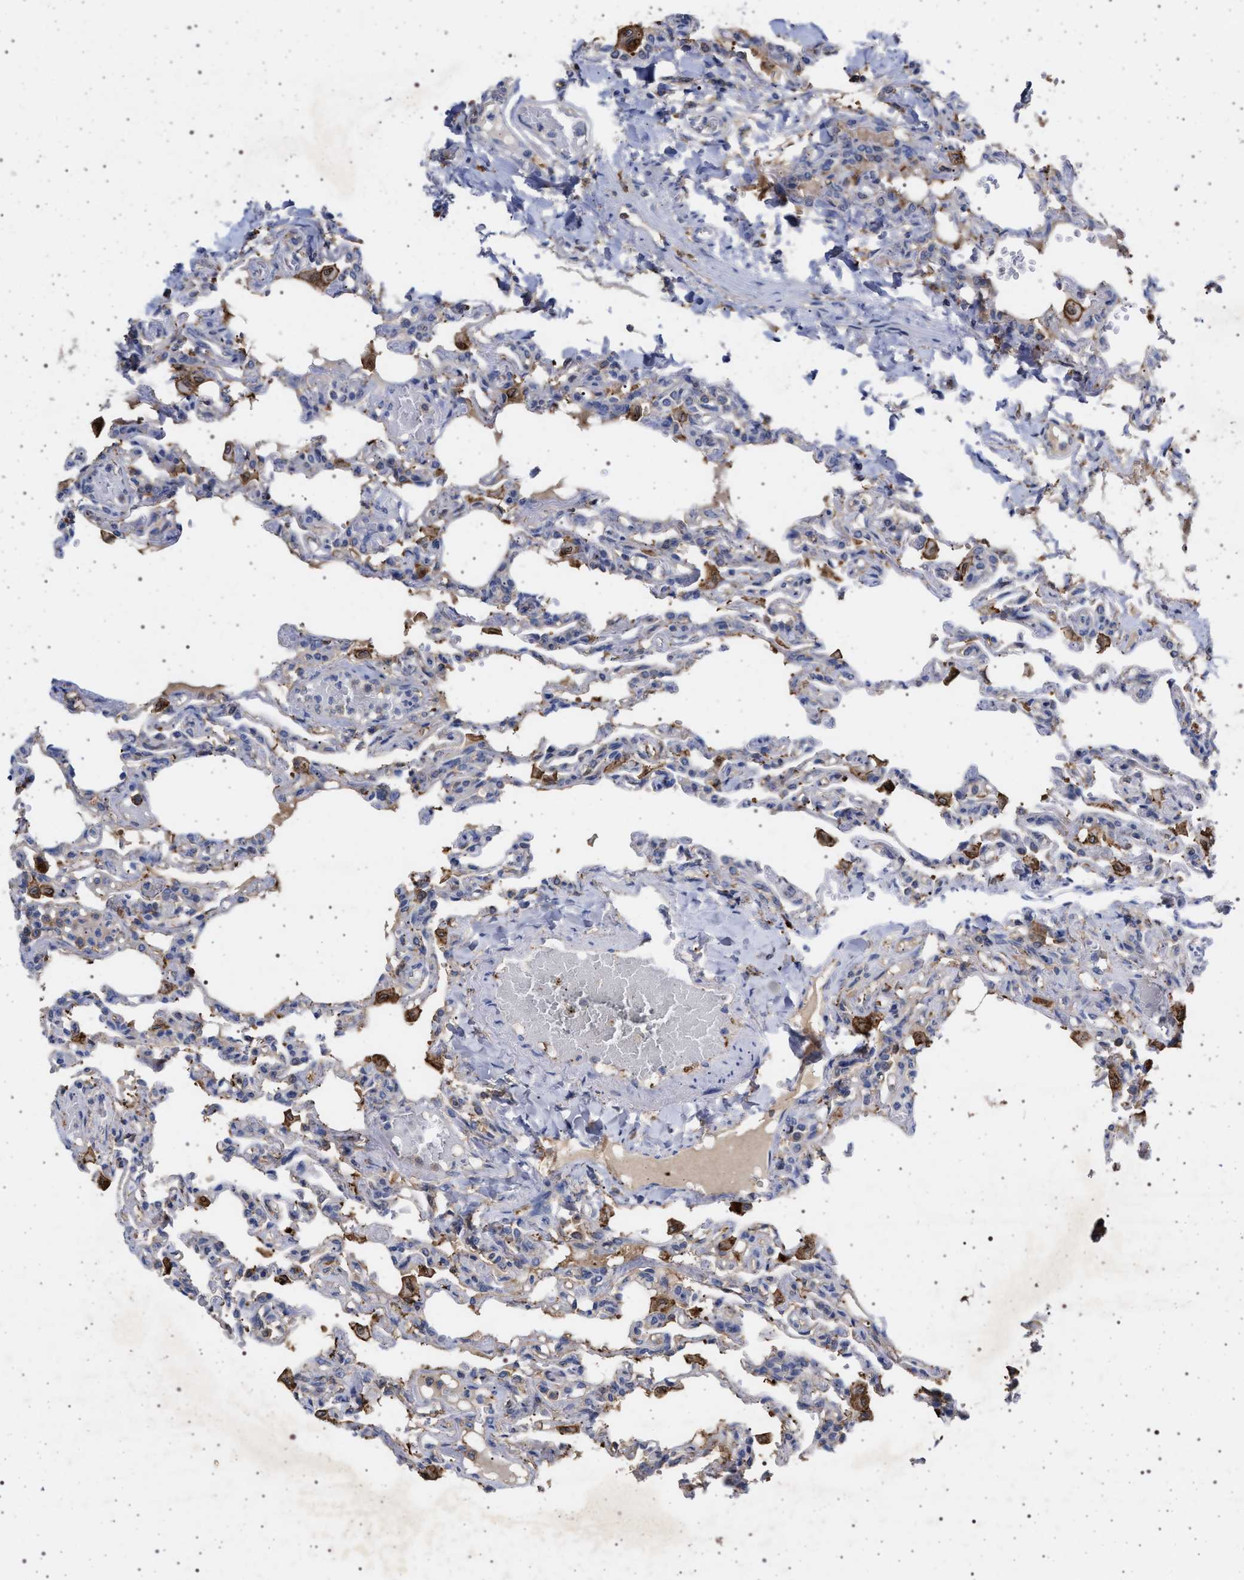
{"staining": {"intensity": "negative", "quantity": "none", "location": "none"}, "tissue": "lung", "cell_type": "Alveolar cells", "image_type": "normal", "snomed": [{"axis": "morphology", "description": "Normal tissue, NOS"}, {"axis": "topography", "description": "Lung"}], "caption": "There is no significant staining in alveolar cells of lung. (DAB immunohistochemistry (IHC) visualized using brightfield microscopy, high magnification).", "gene": "PLG", "patient": {"sex": "male", "age": 21}}